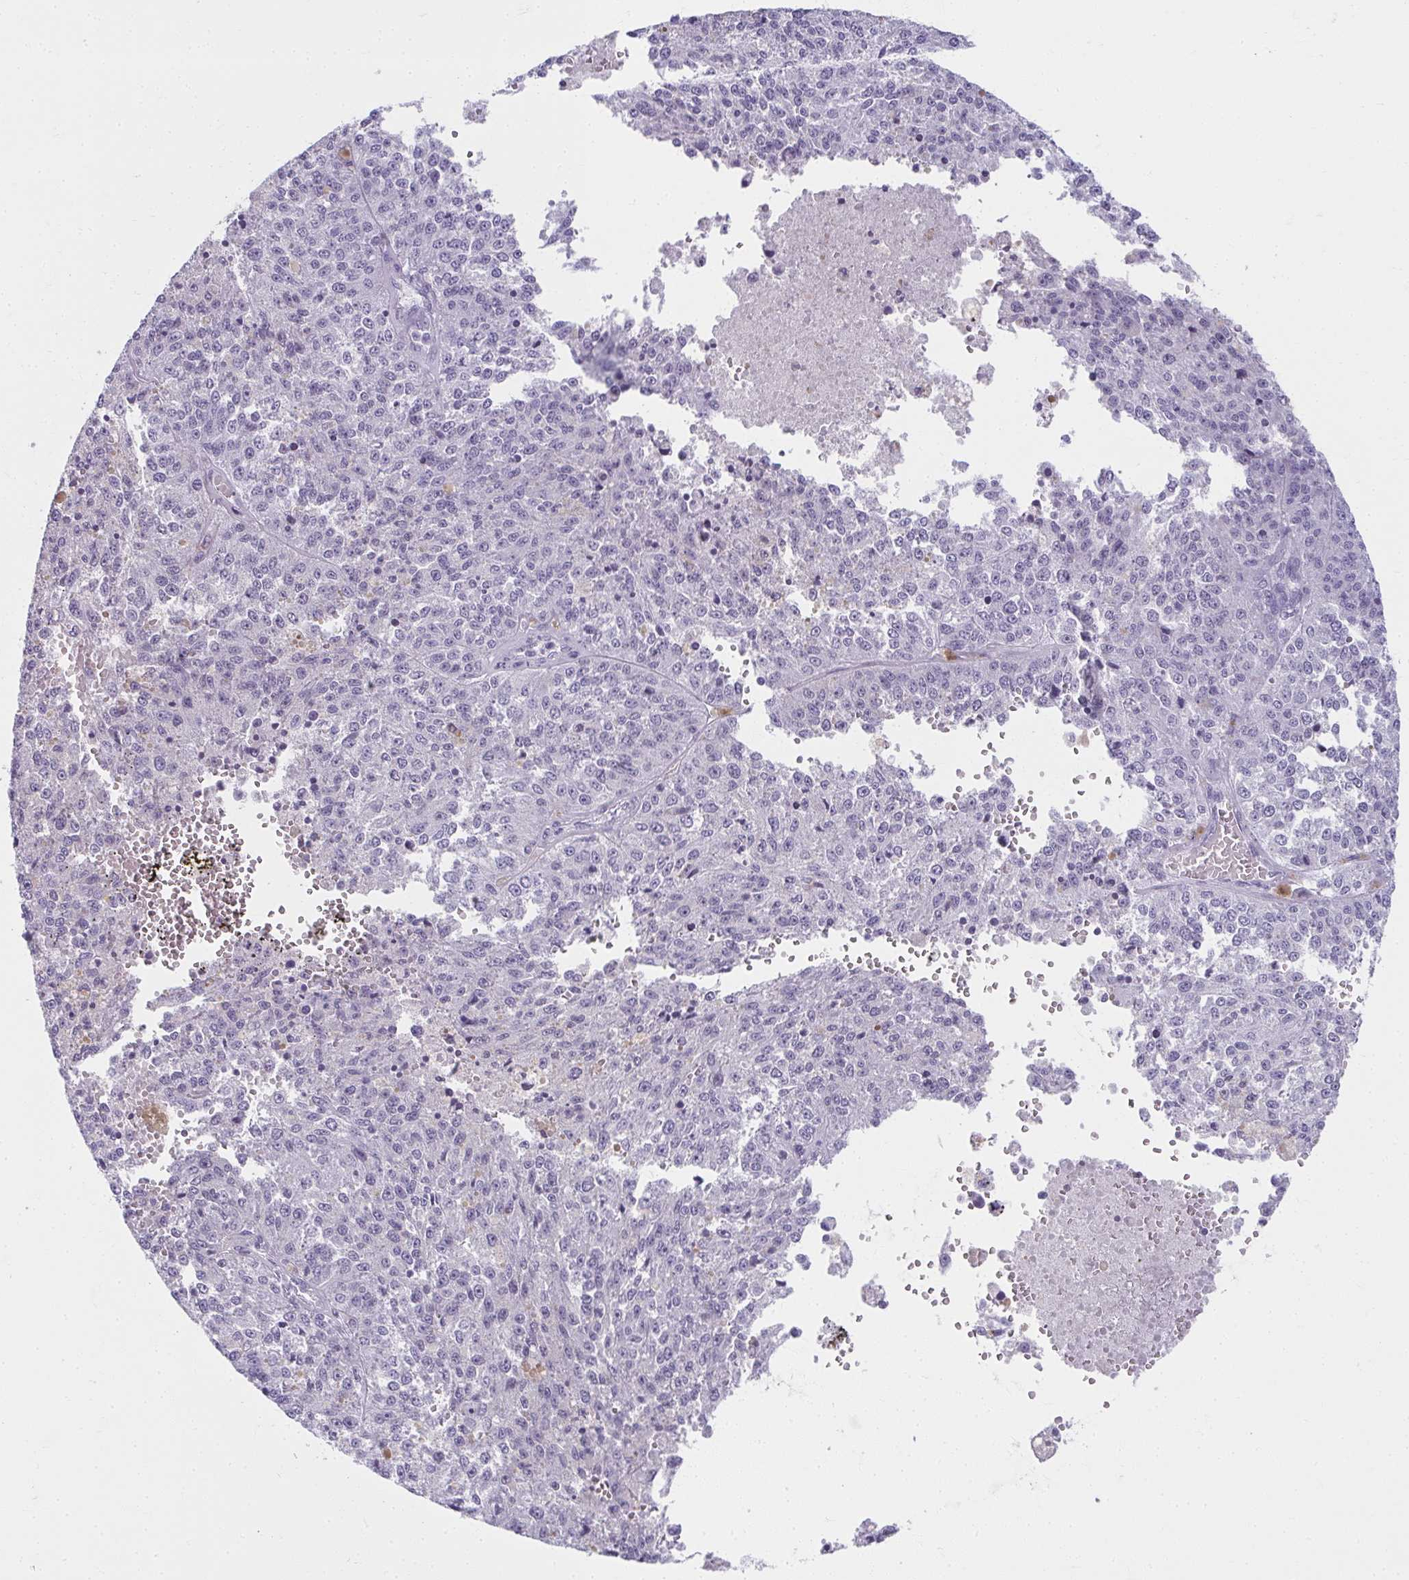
{"staining": {"intensity": "negative", "quantity": "none", "location": "none"}, "tissue": "melanoma", "cell_type": "Tumor cells", "image_type": "cancer", "snomed": [{"axis": "morphology", "description": "Malignant melanoma, Metastatic site"}, {"axis": "topography", "description": "Lymph node"}], "caption": "Malignant melanoma (metastatic site) was stained to show a protein in brown. There is no significant positivity in tumor cells.", "gene": "MOBP", "patient": {"sex": "female", "age": 64}}